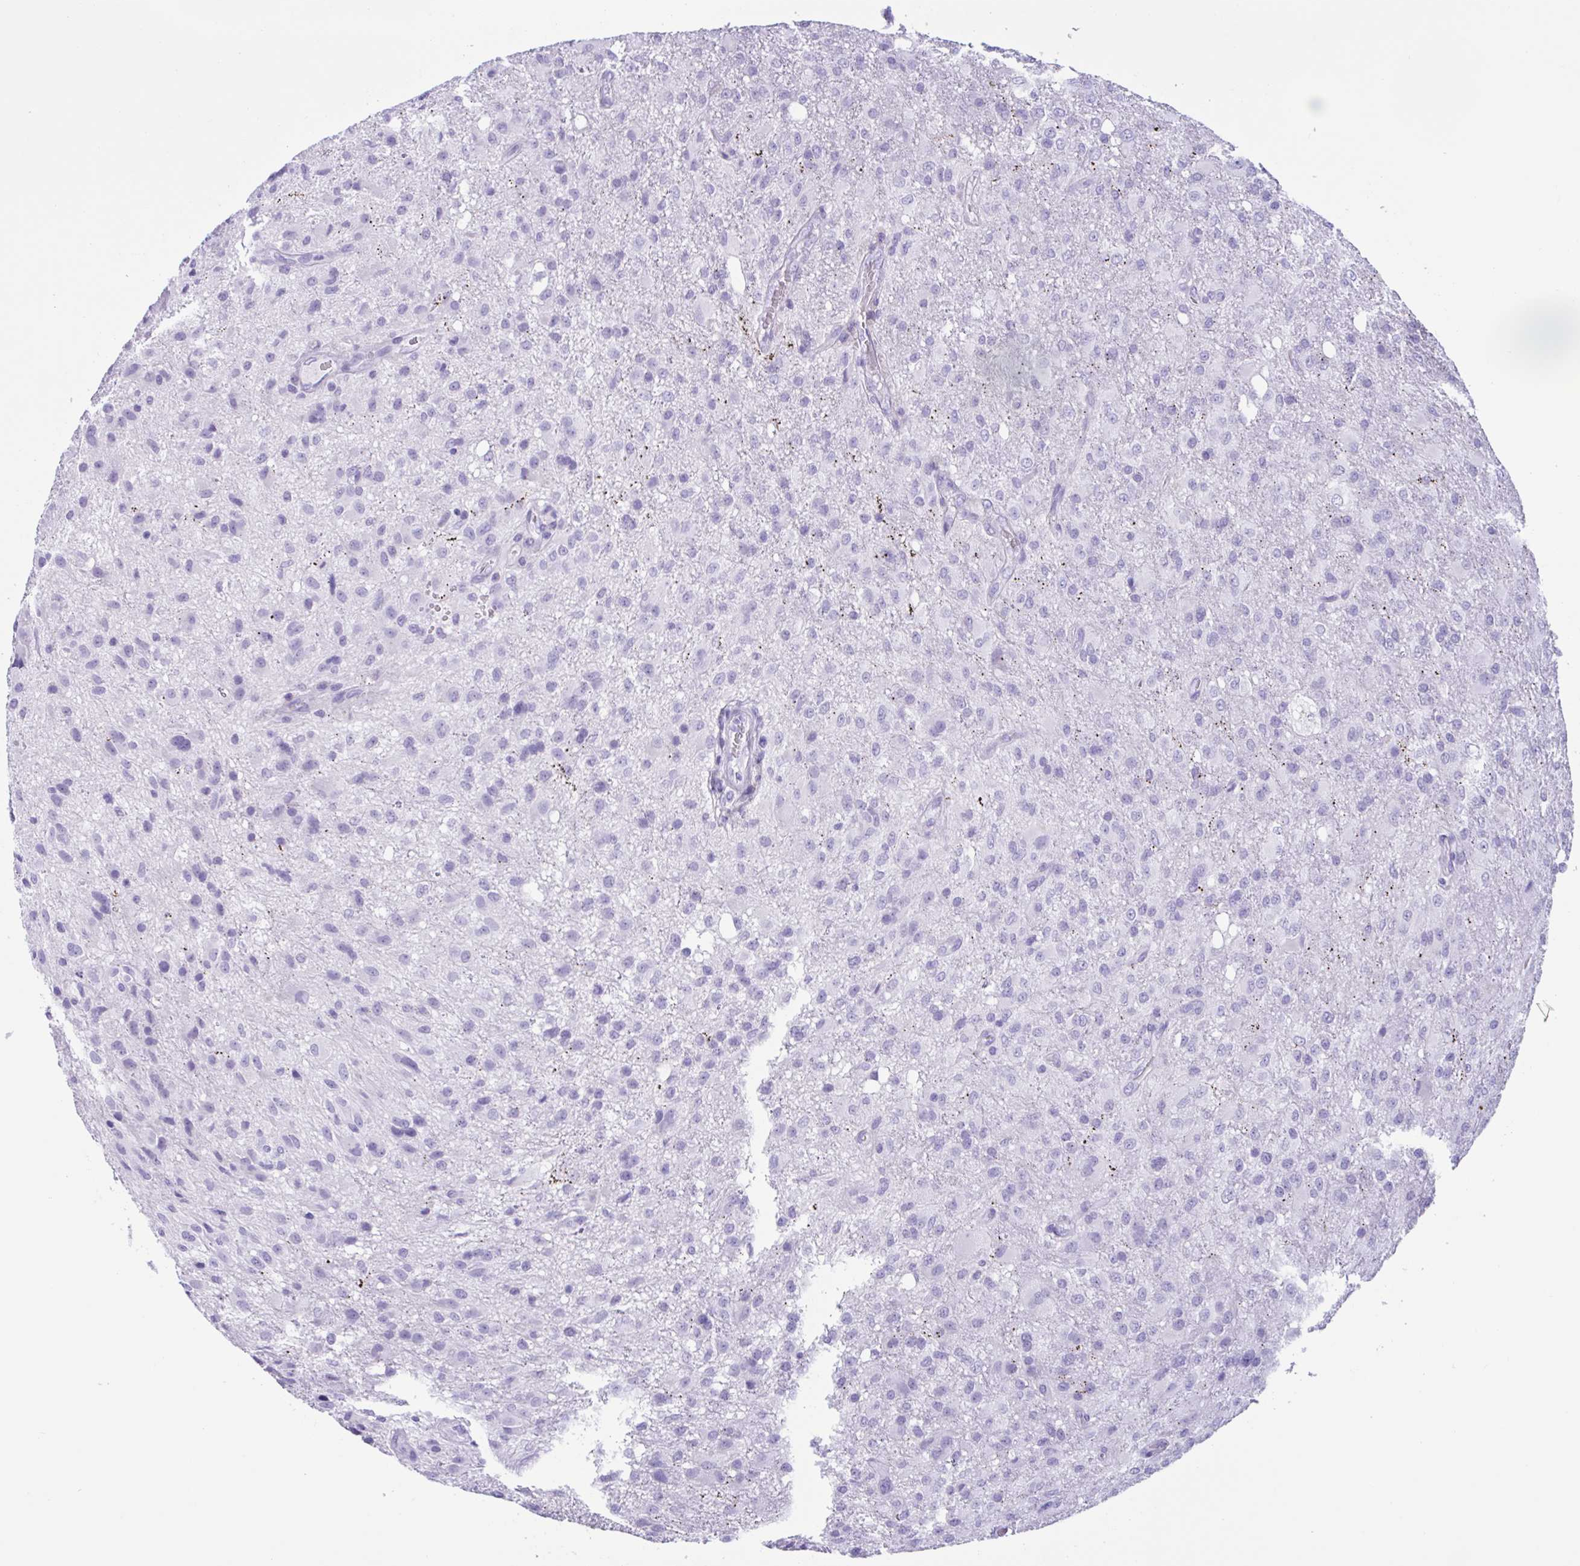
{"staining": {"intensity": "negative", "quantity": "none", "location": "none"}, "tissue": "glioma", "cell_type": "Tumor cells", "image_type": "cancer", "snomed": [{"axis": "morphology", "description": "Glioma, malignant, High grade"}, {"axis": "topography", "description": "Brain"}], "caption": "There is no significant positivity in tumor cells of glioma.", "gene": "MRGPRG", "patient": {"sex": "male", "age": 53}}